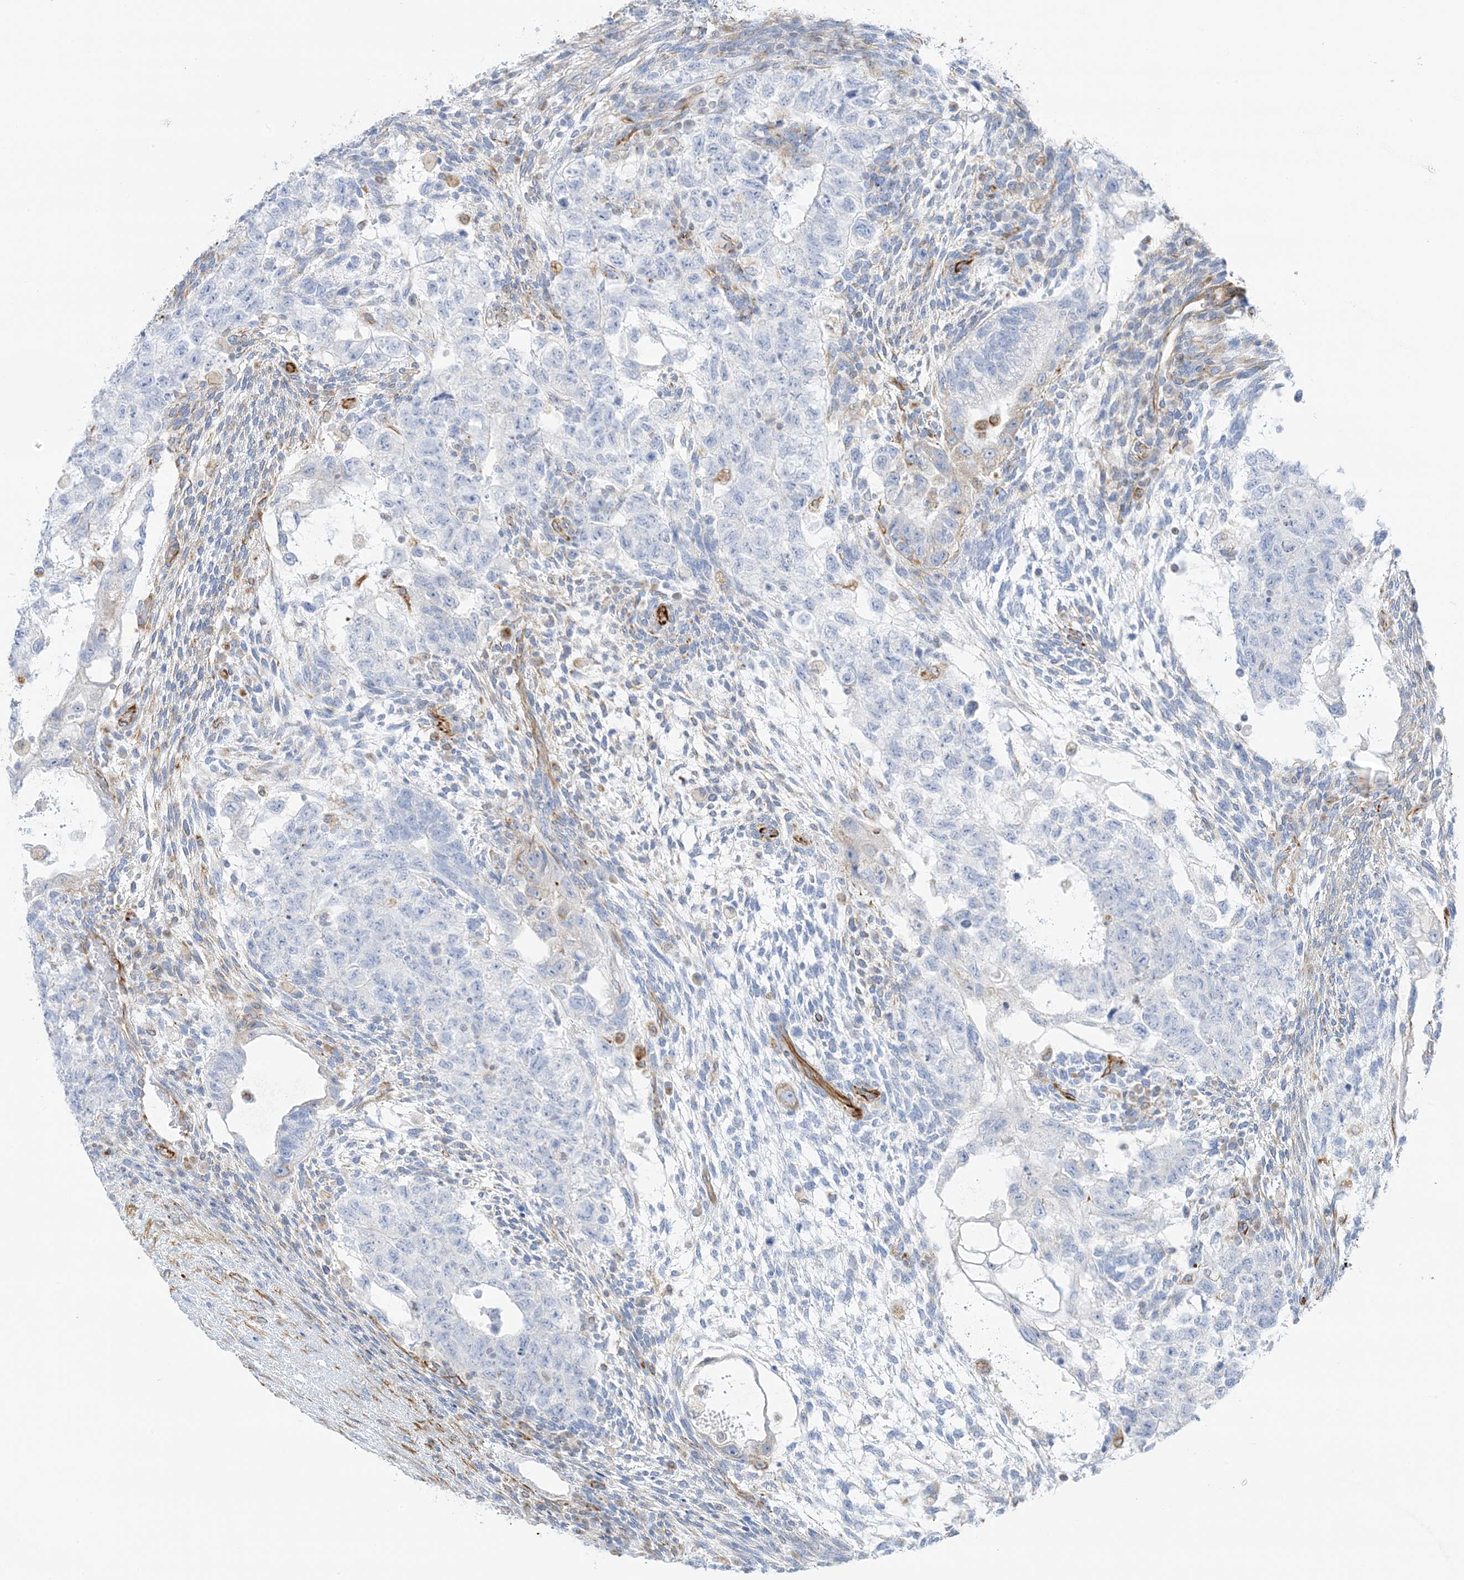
{"staining": {"intensity": "negative", "quantity": "none", "location": "none"}, "tissue": "testis cancer", "cell_type": "Tumor cells", "image_type": "cancer", "snomed": [{"axis": "morphology", "description": "Normal tissue, NOS"}, {"axis": "morphology", "description": "Carcinoma, Embryonal, NOS"}, {"axis": "topography", "description": "Testis"}], "caption": "Image shows no protein expression in tumor cells of testis embryonal carcinoma tissue.", "gene": "PID1", "patient": {"sex": "male", "age": 36}}